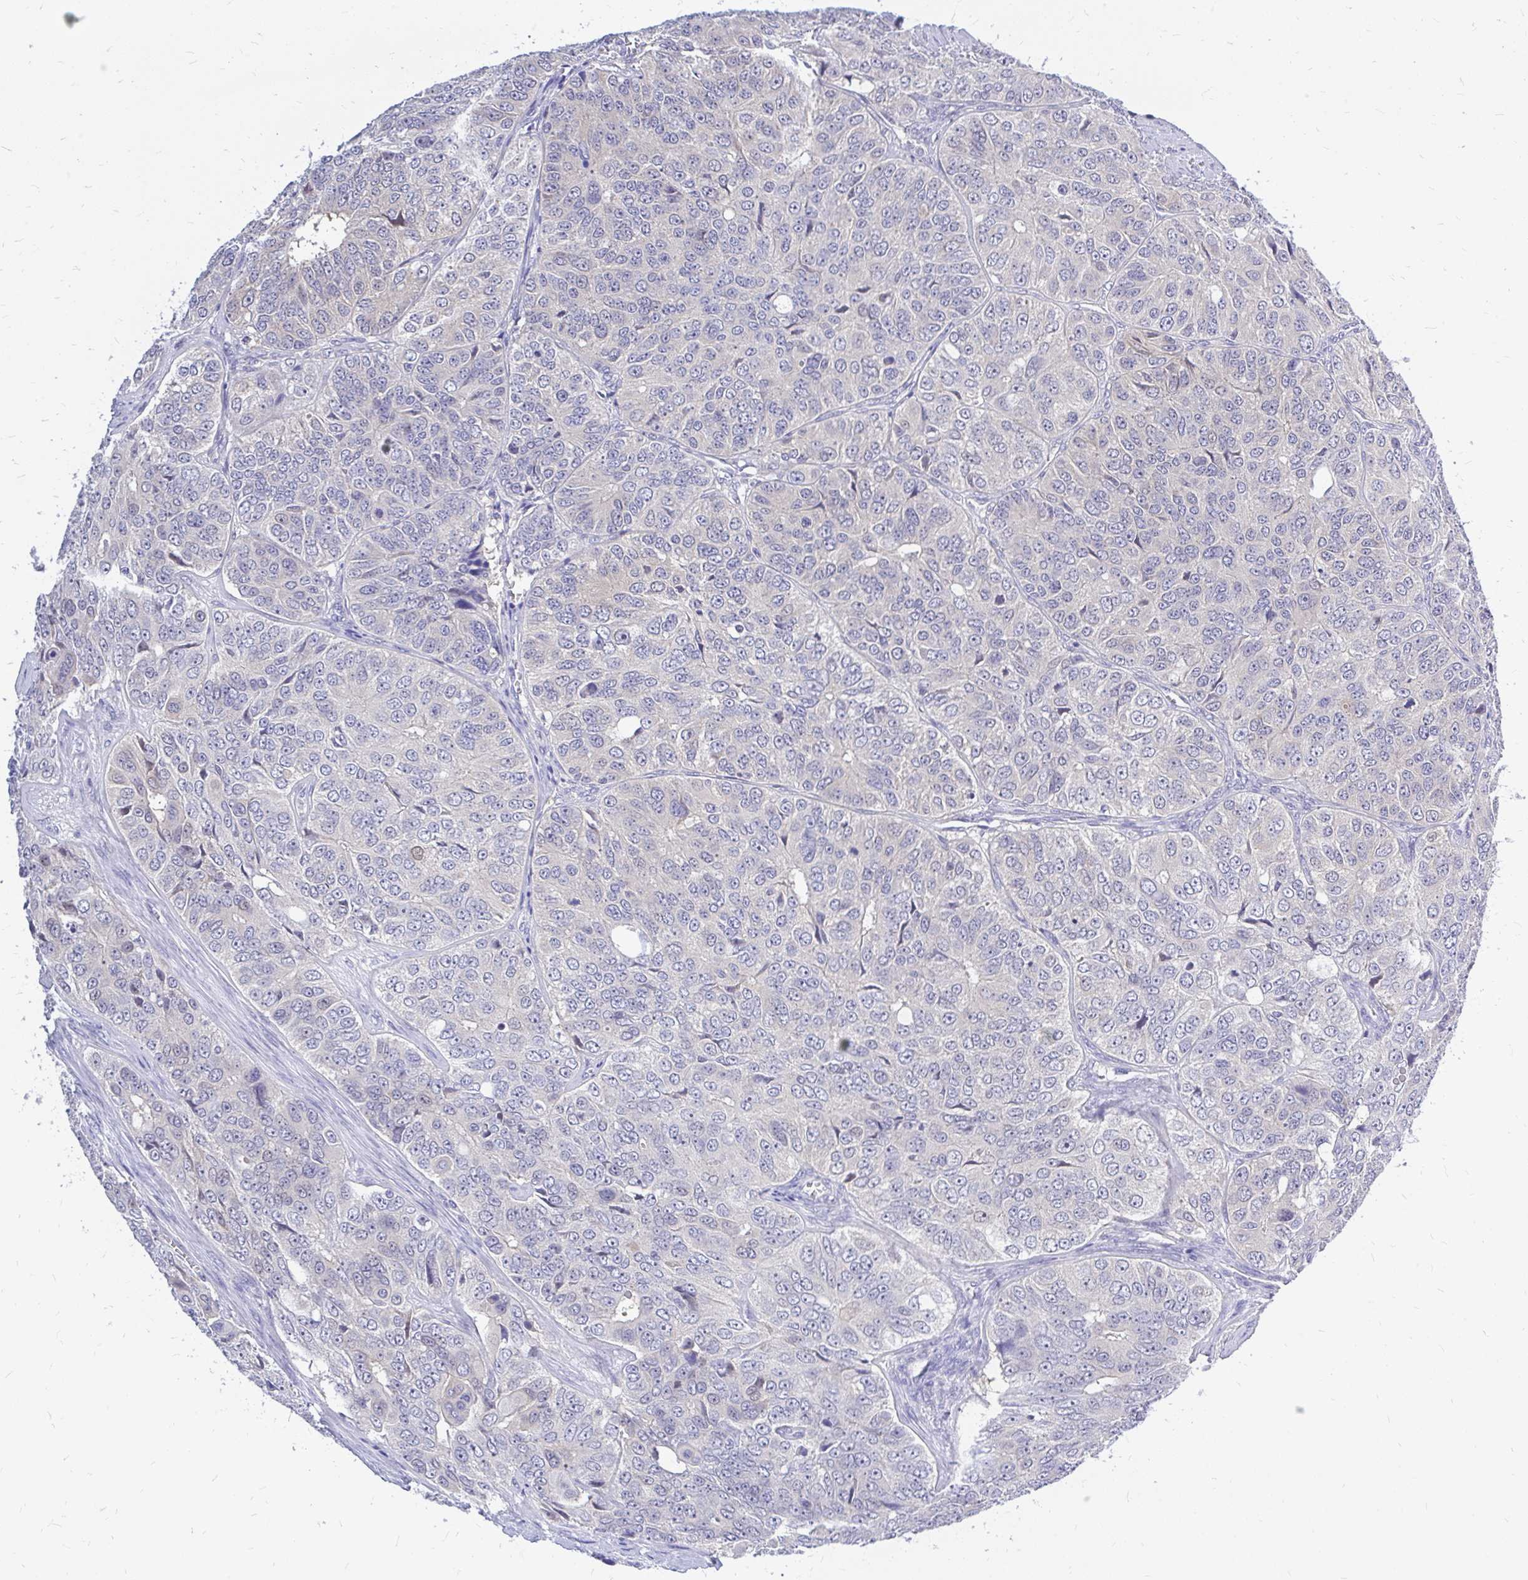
{"staining": {"intensity": "negative", "quantity": "none", "location": "none"}, "tissue": "ovarian cancer", "cell_type": "Tumor cells", "image_type": "cancer", "snomed": [{"axis": "morphology", "description": "Carcinoma, endometroid"}, {"axis": "topography", "description": "Ovary"}], "caption": "Immunohistochemistry photomicrograph of human endometroid carcinoma (ovarian) stained for a protein (brown), which exhibits no expression in tumor cells.", "gene": "MAP1LC3A", "patient": {"sex": "female", "age": 51}}